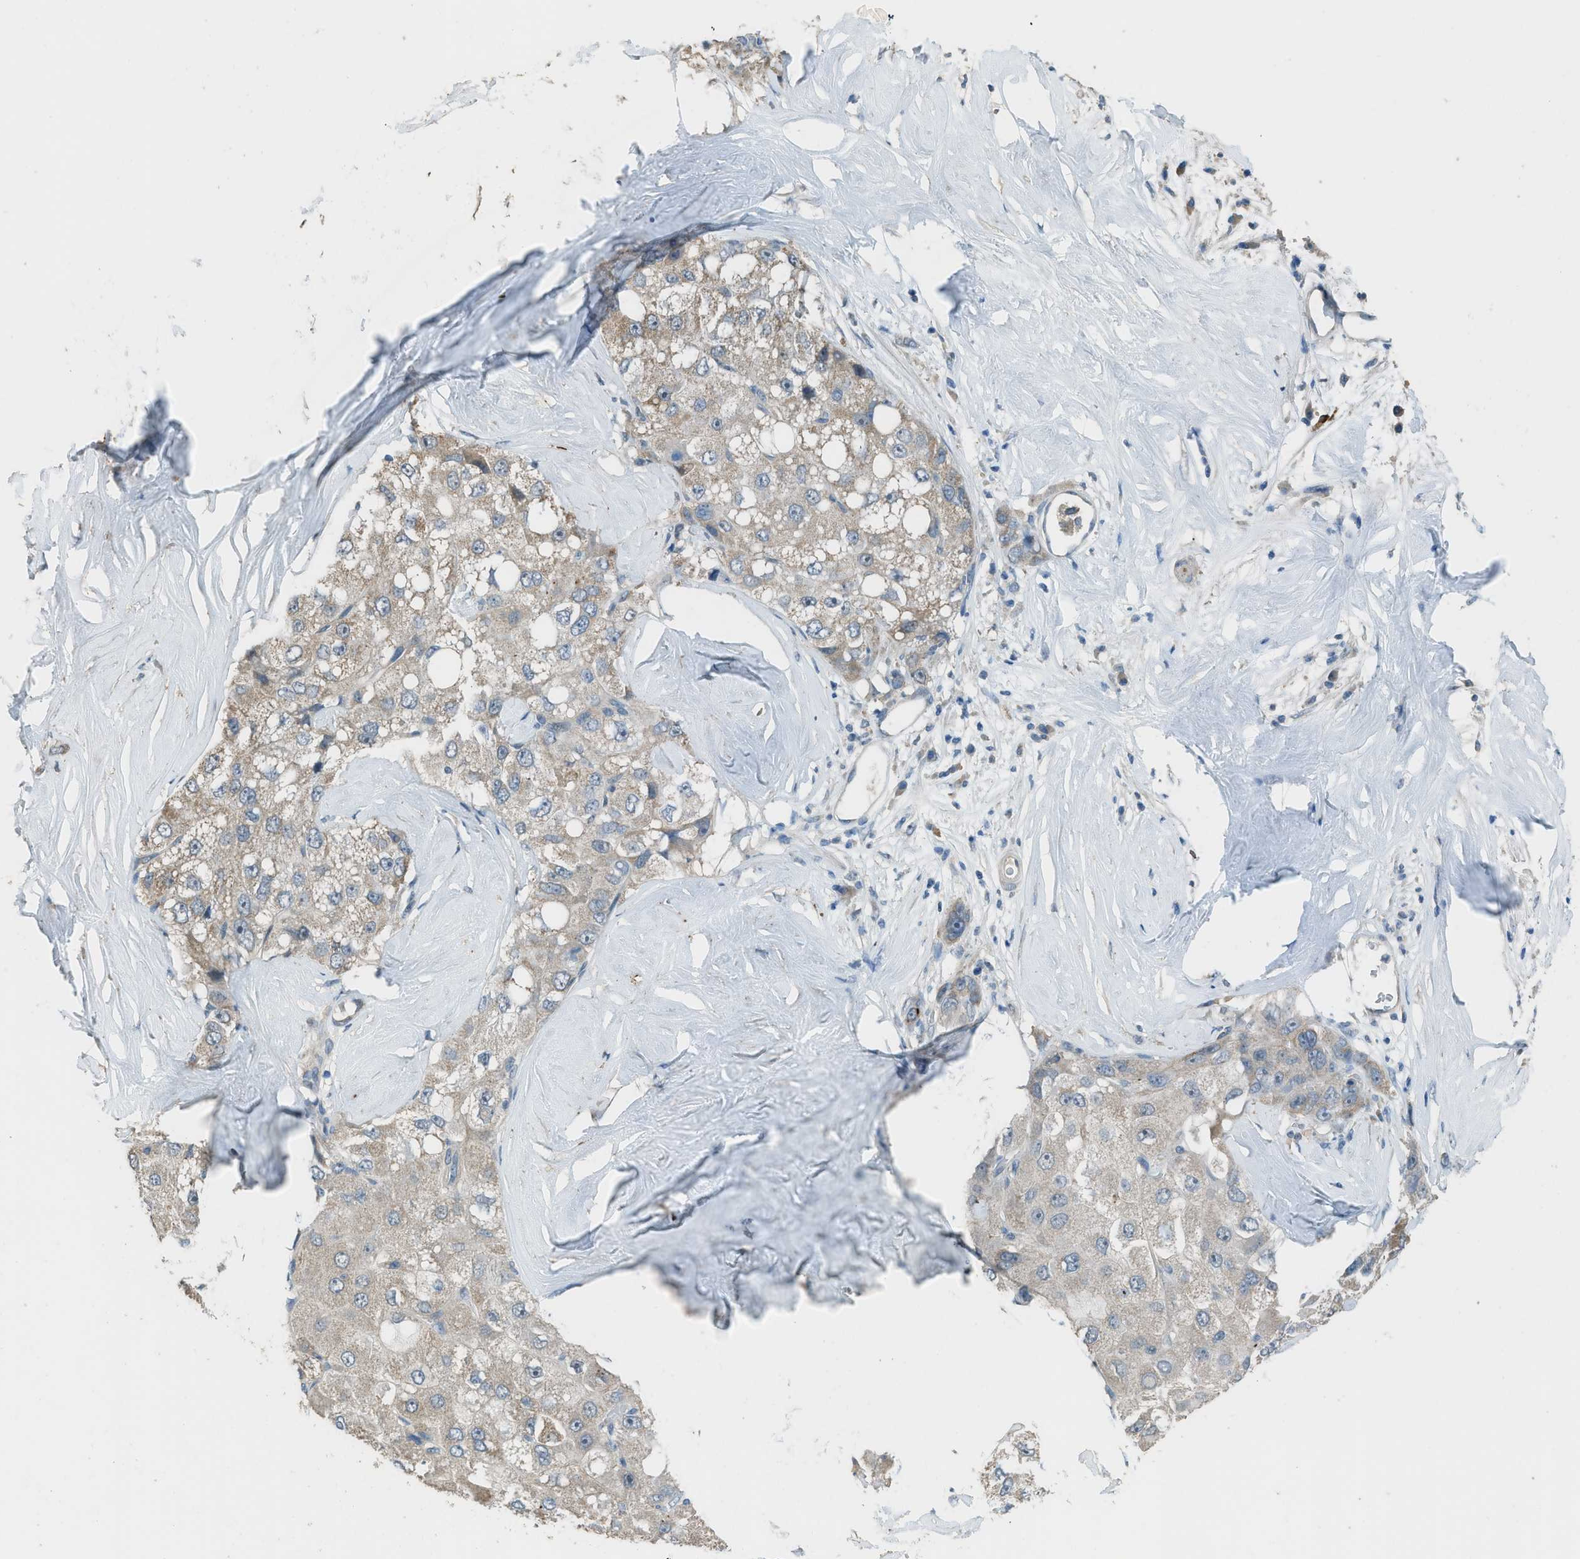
{"staining": {"intensity": "weak", "quantity": "25%-75%", "location": "cytoplasmic/membranous"}, "tissue": "liver cancer", "cell_type": "Tumor cells", "image_type": "cancer", "snomed": [{"axis": "morphology", "description": "Carcinoma, Hepatocellular, NOS"}, {"axis": "topography", "description": "Liver"}], "caption": "Protein staining of liver hepatocellular carcinoma tissue demonstrates weak cytoplasmic/membranous staining in approximately 25%-75% of tumor cells. Using DAB (brown) and hematoxylin (blue) stains, captured at high magnification using brightfield microscopy.", "gene": "TIMD4", "patient": {"sex": "male", "age": 80}}